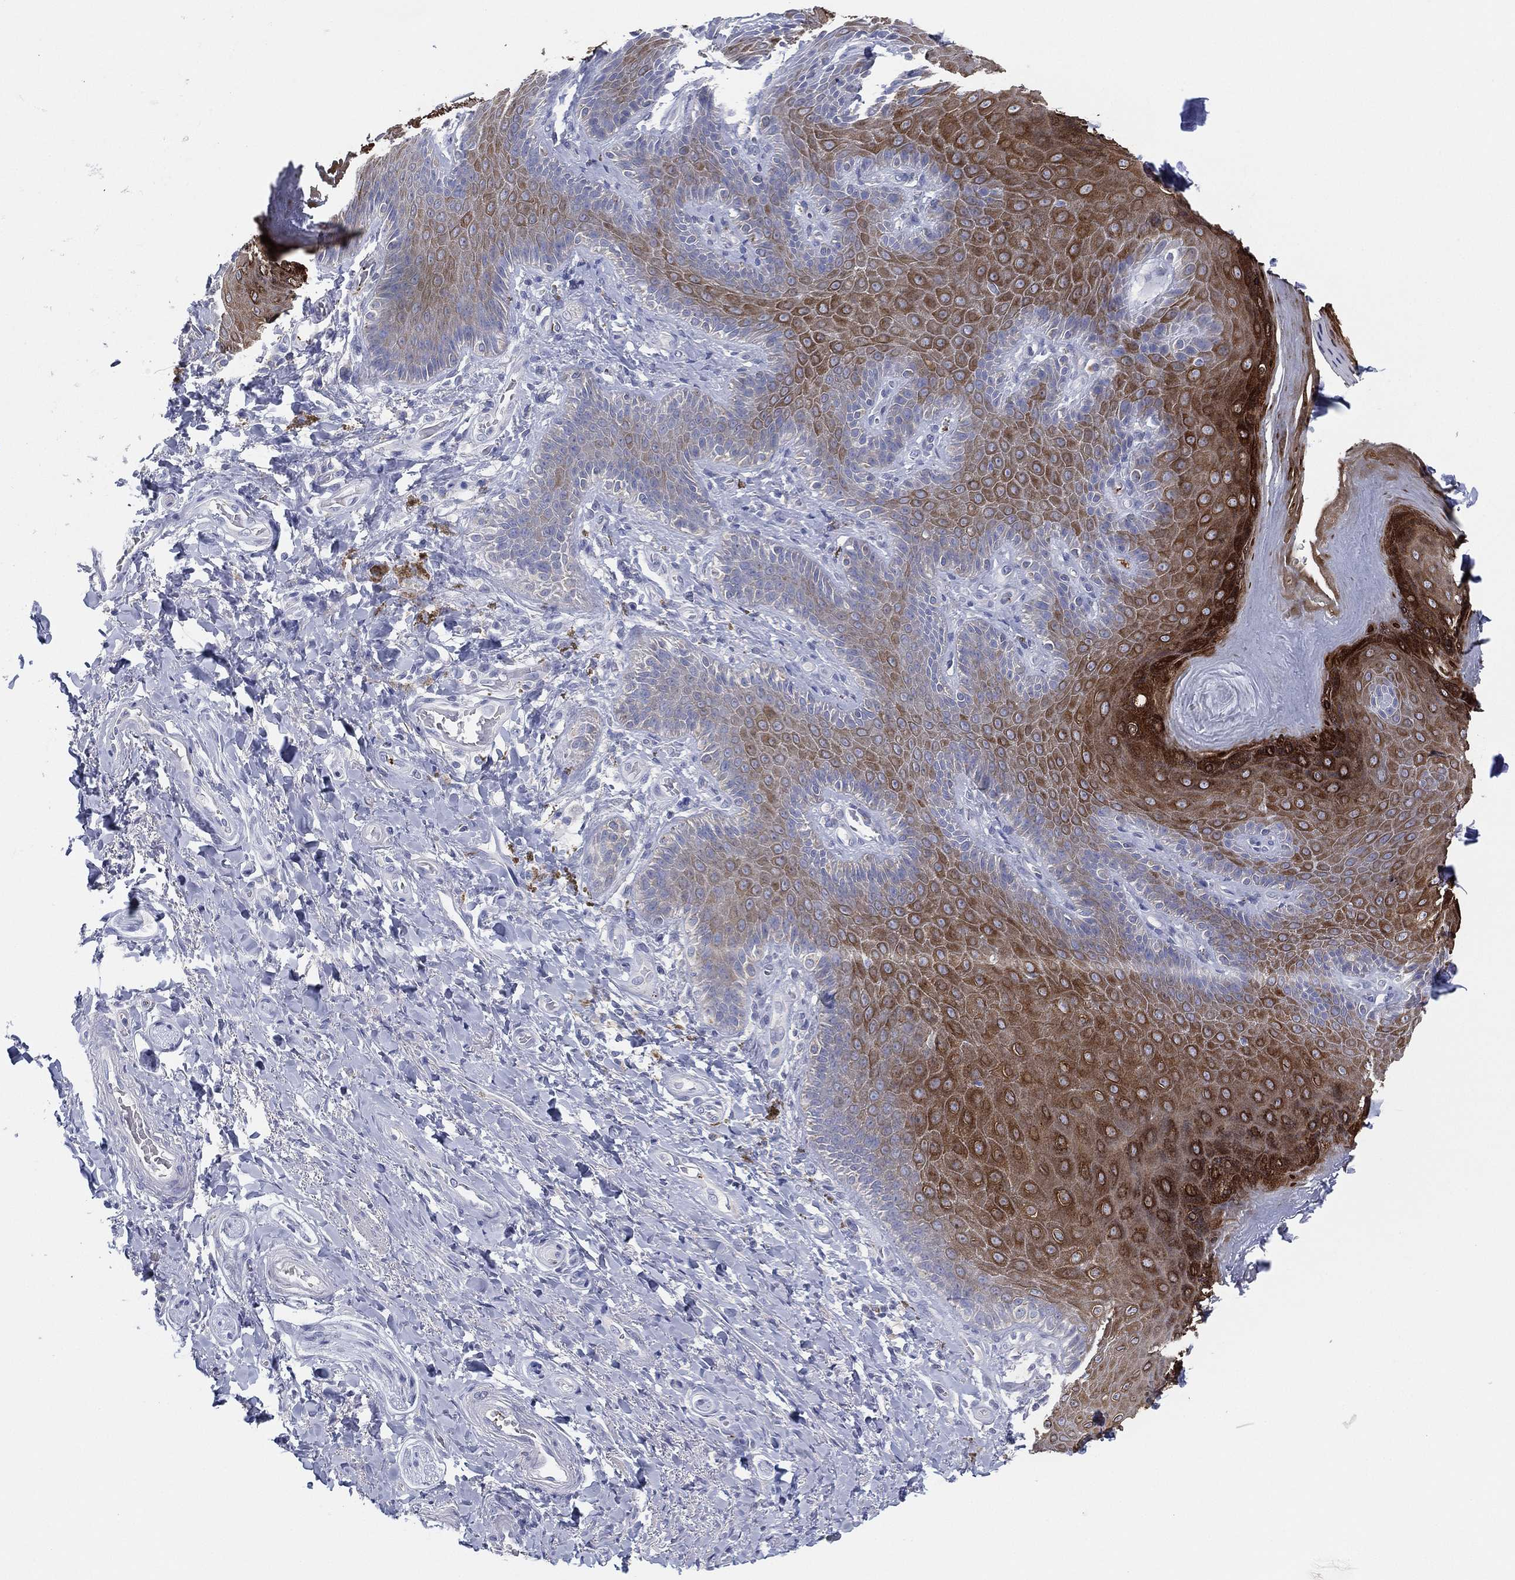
{"staining": {"intensity": "negative", "quantity": "none", "location": "none"}, "tissue": "adipose tissue", "cell_type": "Adipocytes", "image_type": "normal", "snomed": [{"axis": "morphology", "description": "Normal tissue, NOS"}, {"axis": "topography", "description": "Anal"}, {"axis": "topography", "description": "Peripheral nerve tissue"}], "caption": "High power microscopy histopathology image of an IHC histopathology image of normal adipose tissue, revealing no significant staining in adipocytes.", "gene": "TMEM40", "patient": {"sex": "male", "age": 53}}